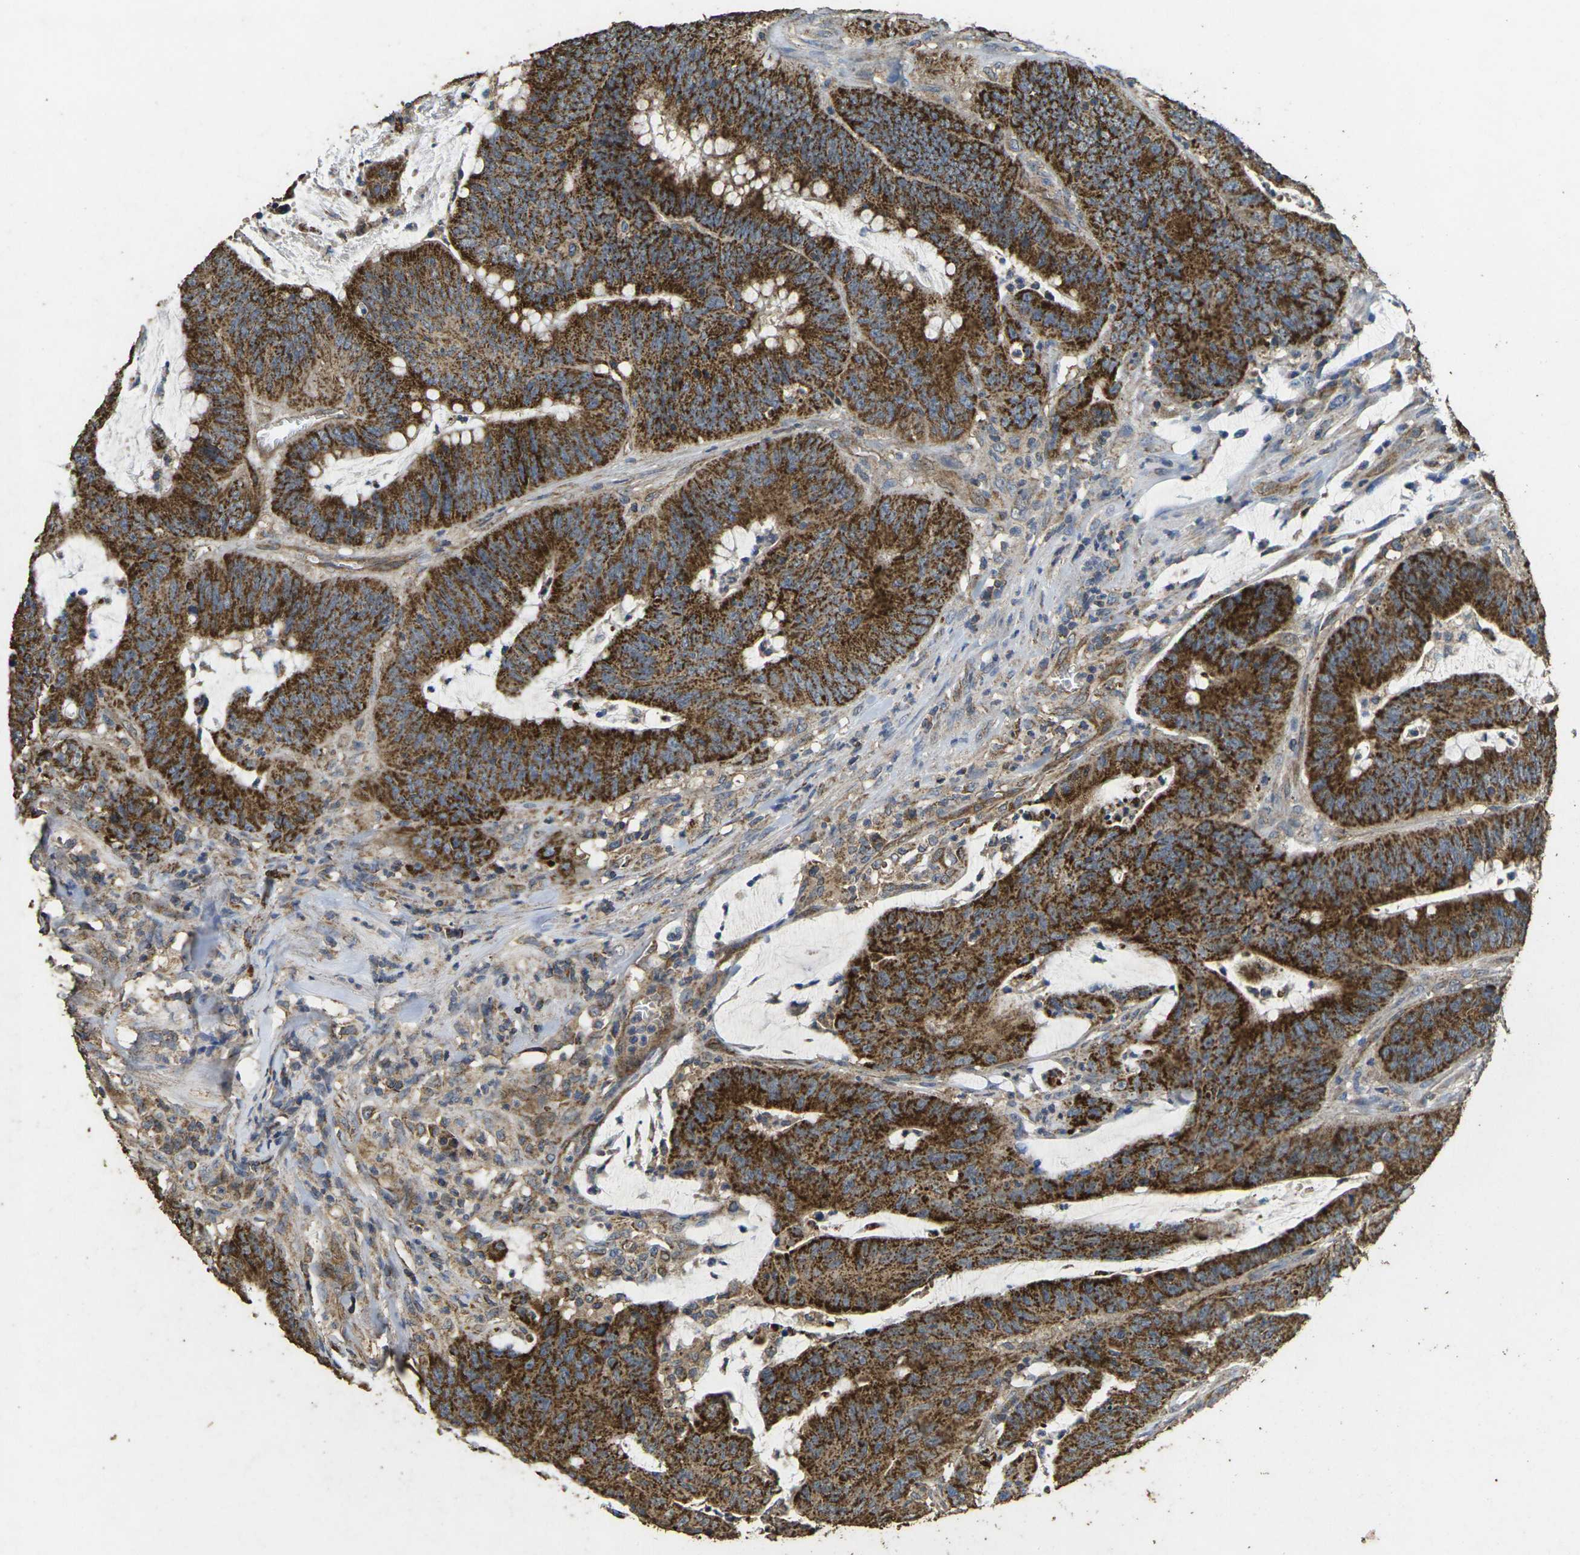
{"staining": {"intensity": "strong", "quantity": ">75%", "location": "cytoplasmic/membranous"}, "tissue": "colorectal cancer", "cell_type": "Tumor cells", "image_type": "cancer", "snomed": [{"axis": "morphology", "description": "Adenocarcinoma, NOS"}, {"axis": "topography", "description": "Colon"}], "caption": "A high-resolution image shows immunohistochemistry staining of colorectal adenocarcinoma, which shows strong cytoplasmic/membranous positivity in approximately >75% of tumor cells. The protein is shown in brown color, while the nuclei are stained blue.", "gene": "MAPK11", "patient": {"sex": "male", "age": 45}}